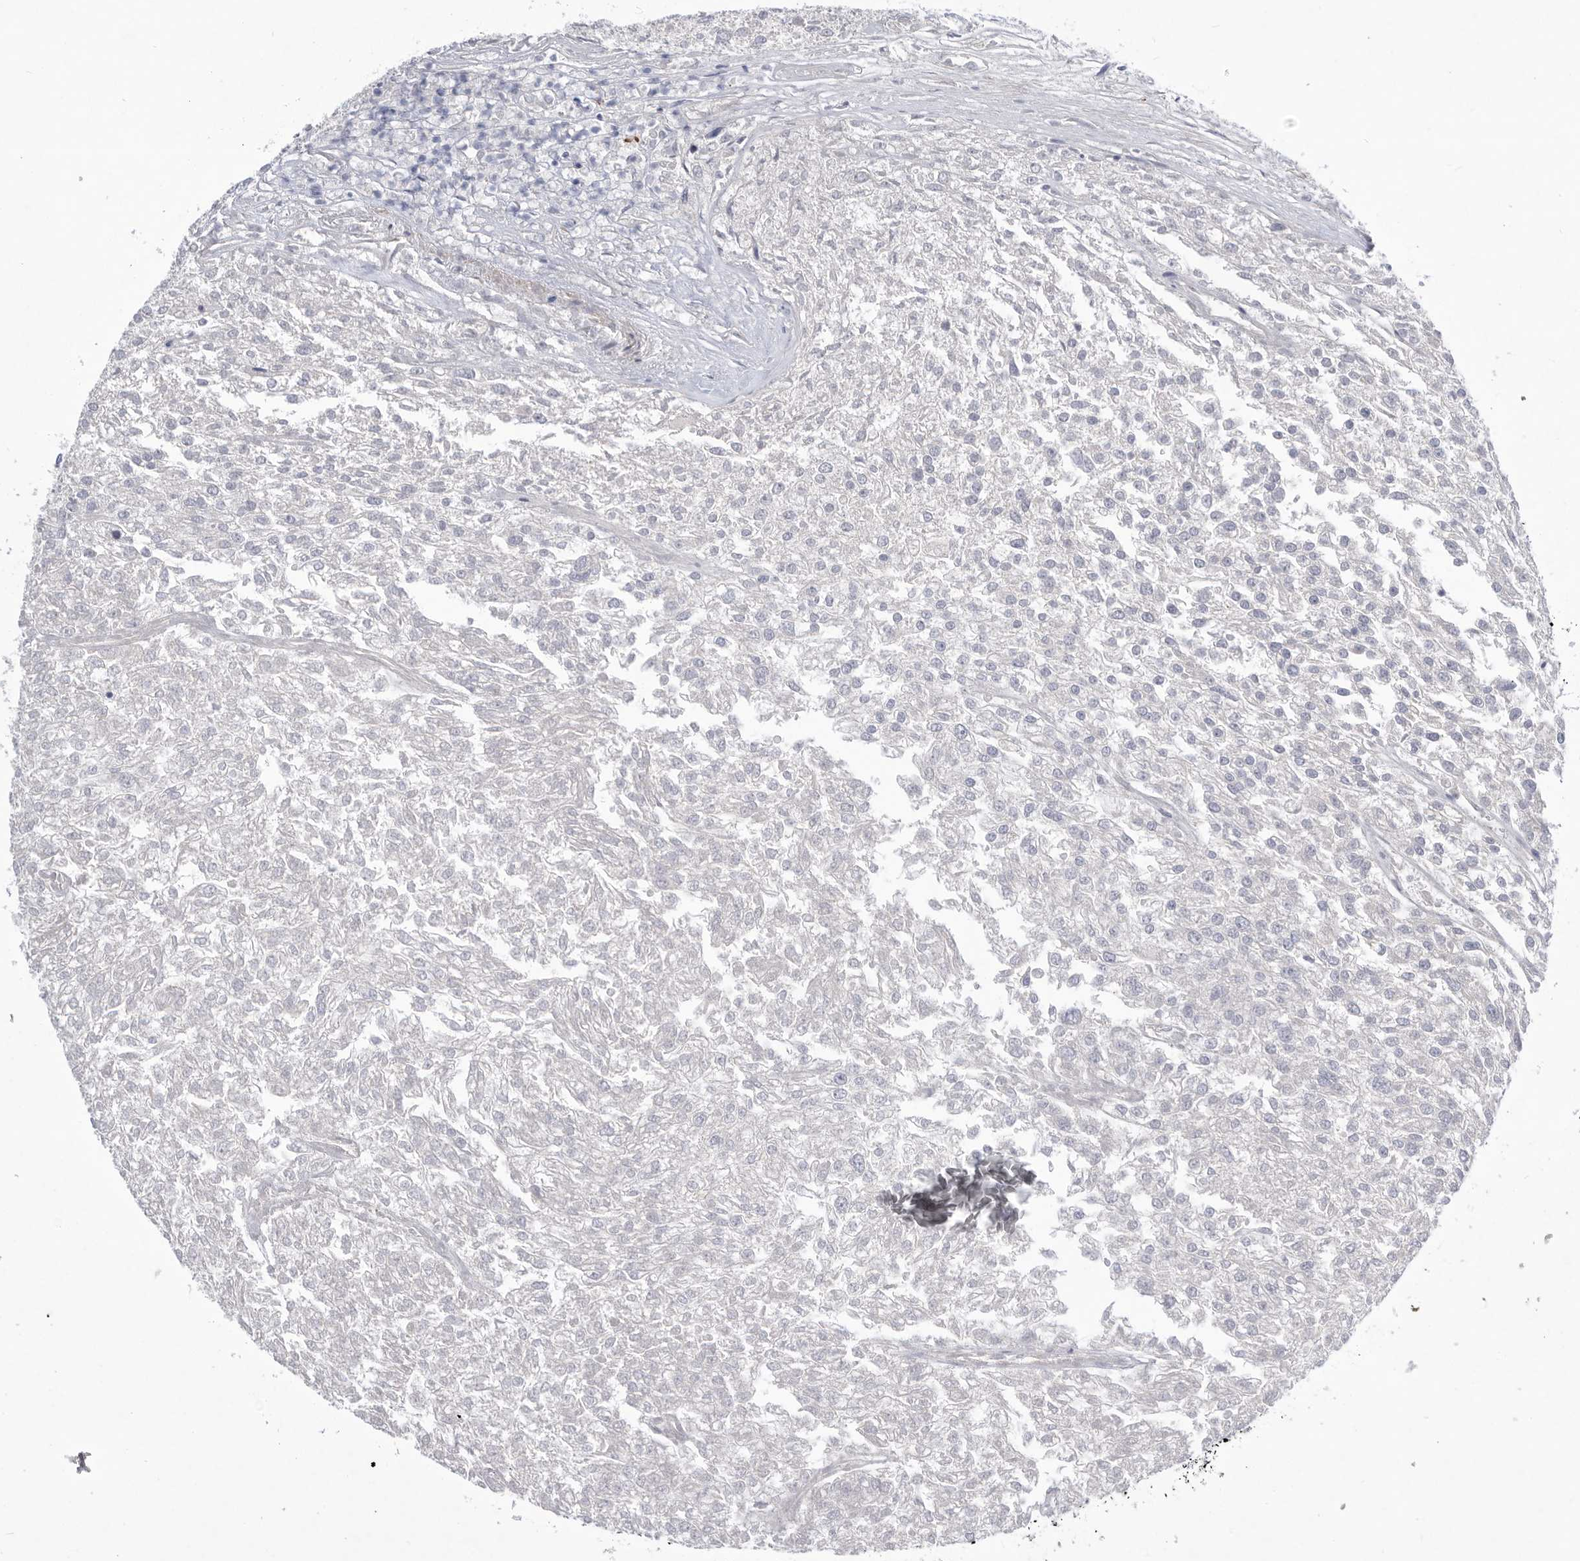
{"staining": {"intensity": "negative", "quantity": "none", "location": "none"}, "tissue": "renal cancer", "cell_type": "Tumor cells", "image_type": "cancer", "snomed": [{"axis": "morphology", "description": "Adenocarcinoma, NOS"}, {"axis": "topography", "description": "Kidney"}], "caption": "A high-resolution histopathology image shows immunohistochemistry staining of renal adenocarcinoma, which displays no significant positivity in tumor cells.", "gene": "BTBD6", "patient": {"sex": "female", "age": 54}}